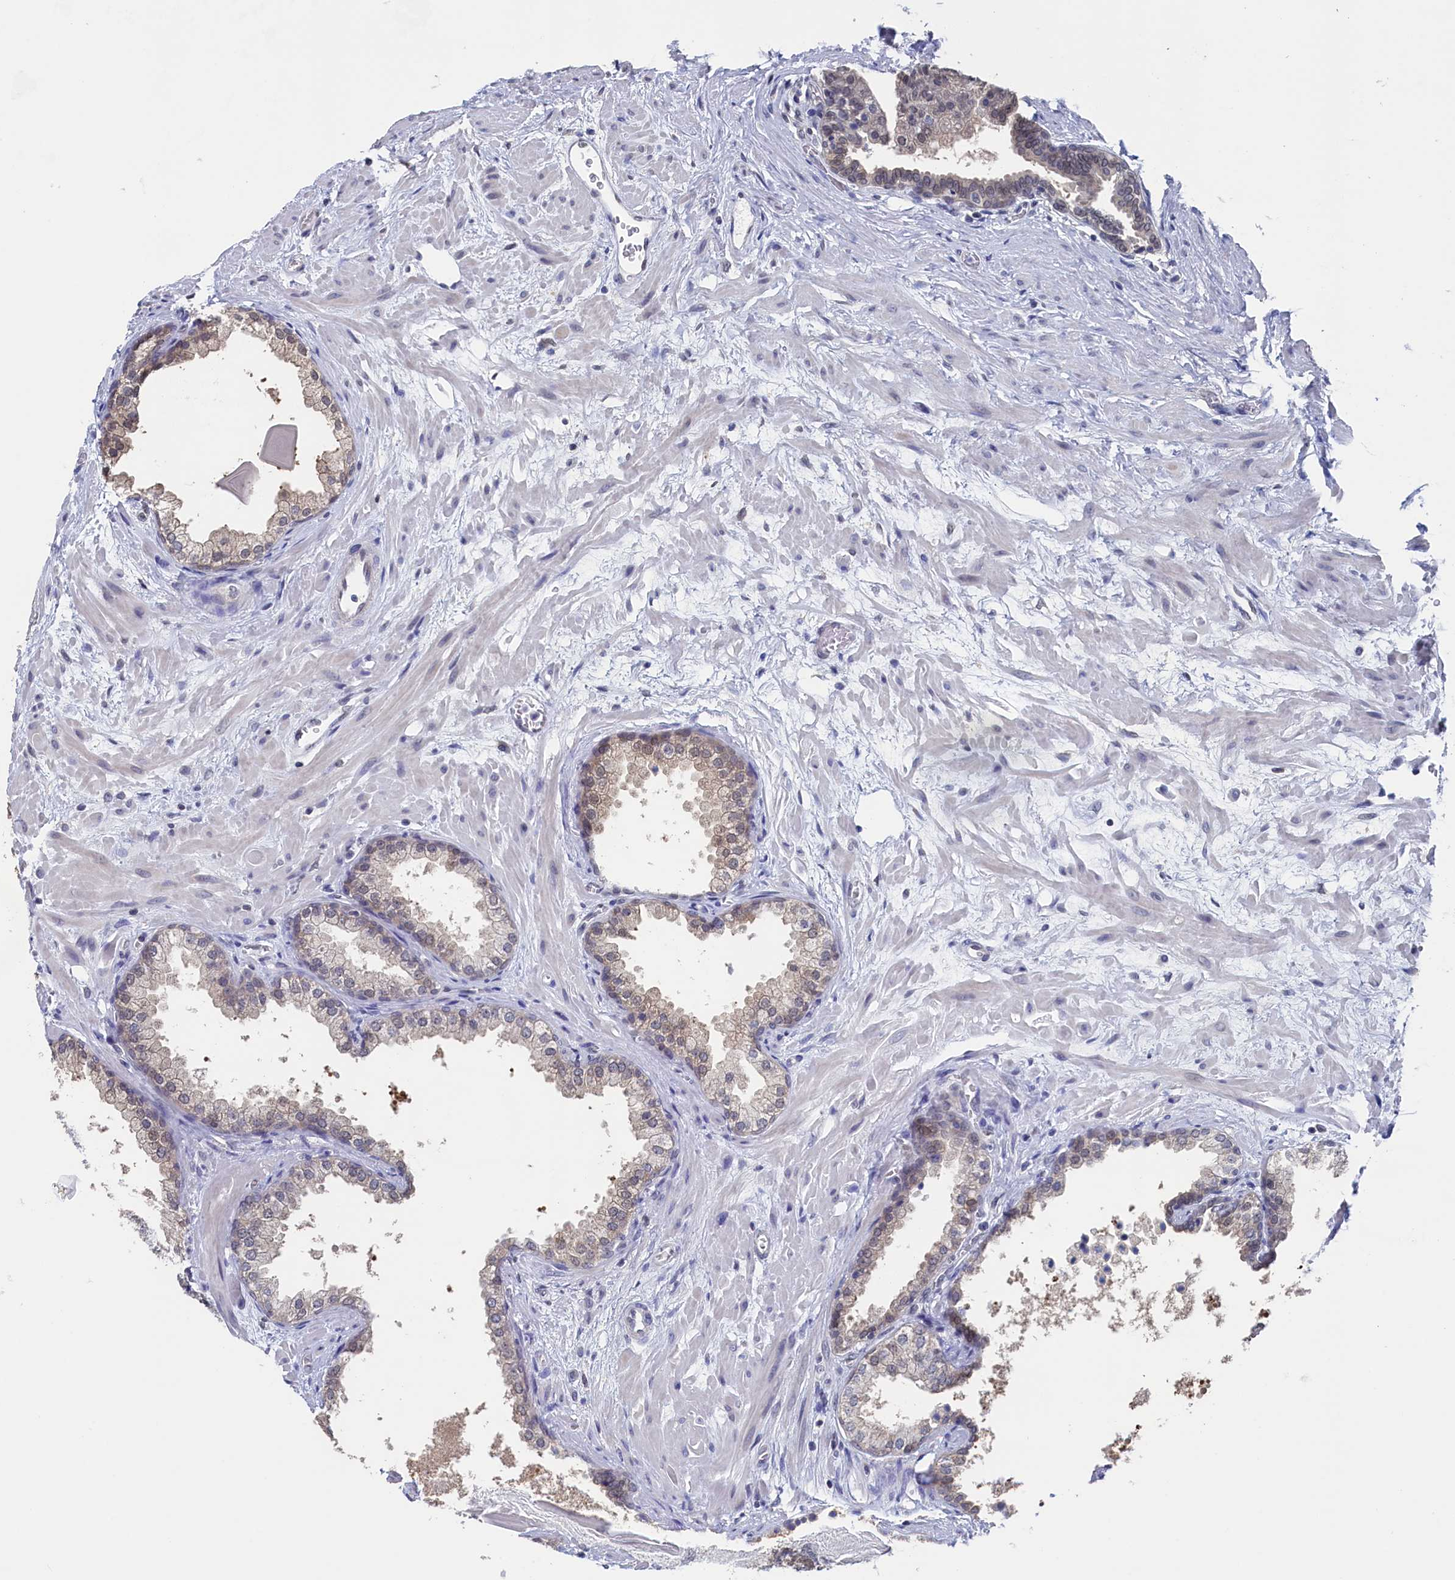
{"staining": {"intensity": "weak", "quantity": "25%-75%", "location": "cytoplasmic/membranous,nuclear"}, "tissue": "prostate", "cell_type": "Glandular cells", "image_type": "normal", "snomed": [{"axis": "morphology", "description": "Normal tissue, NOS"}, {"axis": "topography", "description": "Prostate"}], "caption": "IHC micrograph of unremarkable prostate: prostate stained using IHC reveals low levels of weak protein expression localized specifically in the cytoplasmic/membranous,nuclear of glandular cells, appearing as a cytoplasmic/membranous,nuclear brown color.", "gene": "C11orf54", "patient": {"sex": "male", "age": 48}}